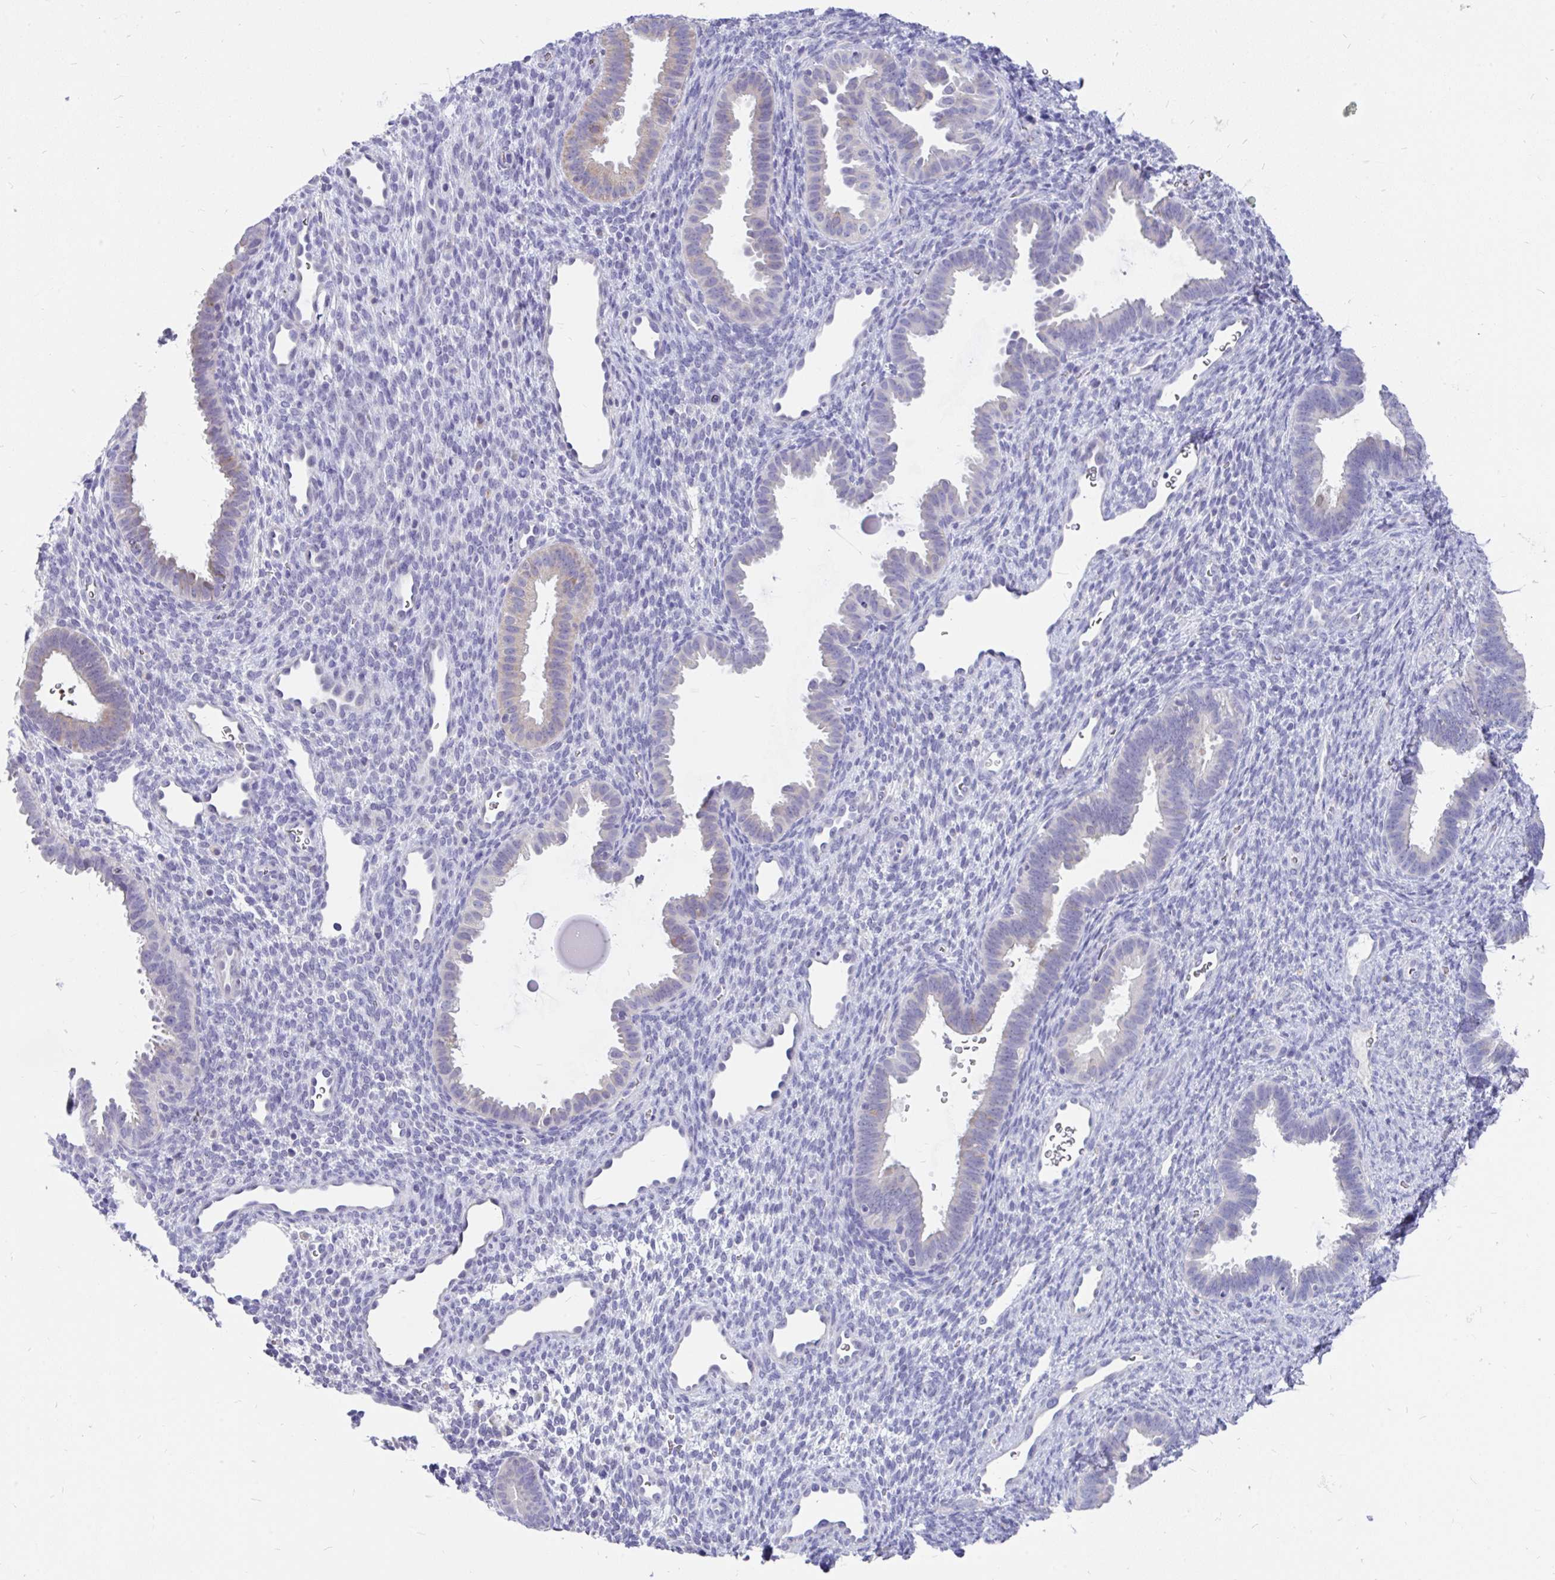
{"staining": {"intensity": "negative", "quantity": "none", "location": "none"}, "tissue": "endometrium", "cell_type": "Cells in endometrial stroma", "image_type": "normal", "snomed": [{"axis": "morphology", "description": "Normal tissue, NOS"}, {"axis": "topography", "description": "Endometrium"}], "caption": "Immunohistochemistry histopathology image of normal human endometrium stained for a protein (brown), which displays no expression in cells in endometrial stroma.", "gene": "INTS5", "patient": {"sex": "female", "age": 34}}